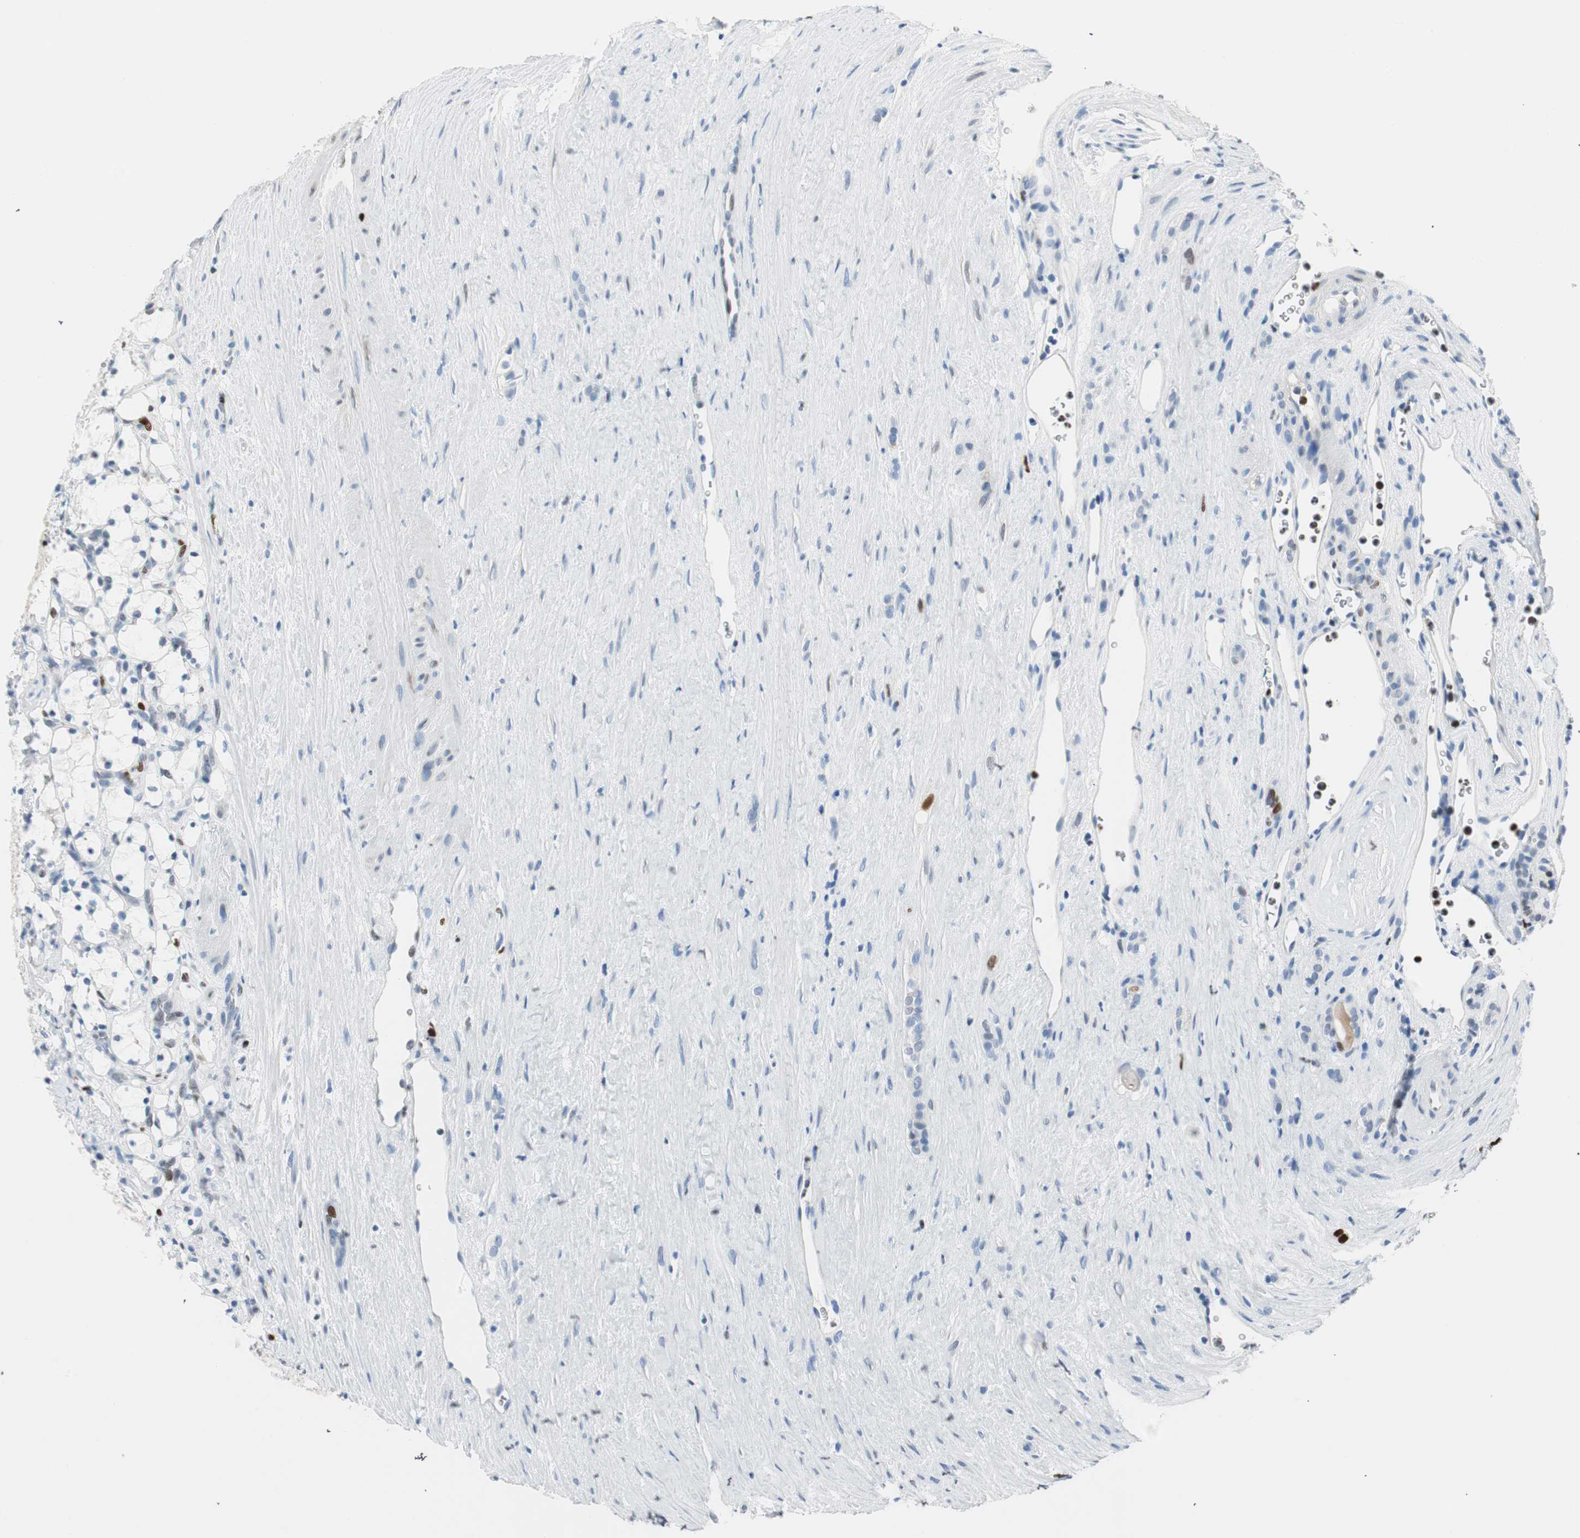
{"staining": {"intensity": "moderate", "quantity": "<25%", "location": "nuclear"}, "tissue": "renal cancer", "cell_type": "Tumor cells", "image_type": "cancer", "snomed": [{"axis": "morphology", "description": "Adenocarcinoma, NOS"}, {"axis": "topography", "description": "Kidney"}], "caption": "A histopathology image showing moderate nuclear staining in about <25% of tumor cells in renal adenocarcinoma, as visualized by brown immunohistochemical staining.", "gene": "EZH2", "patient": {"sex": "female", "age": 69}}